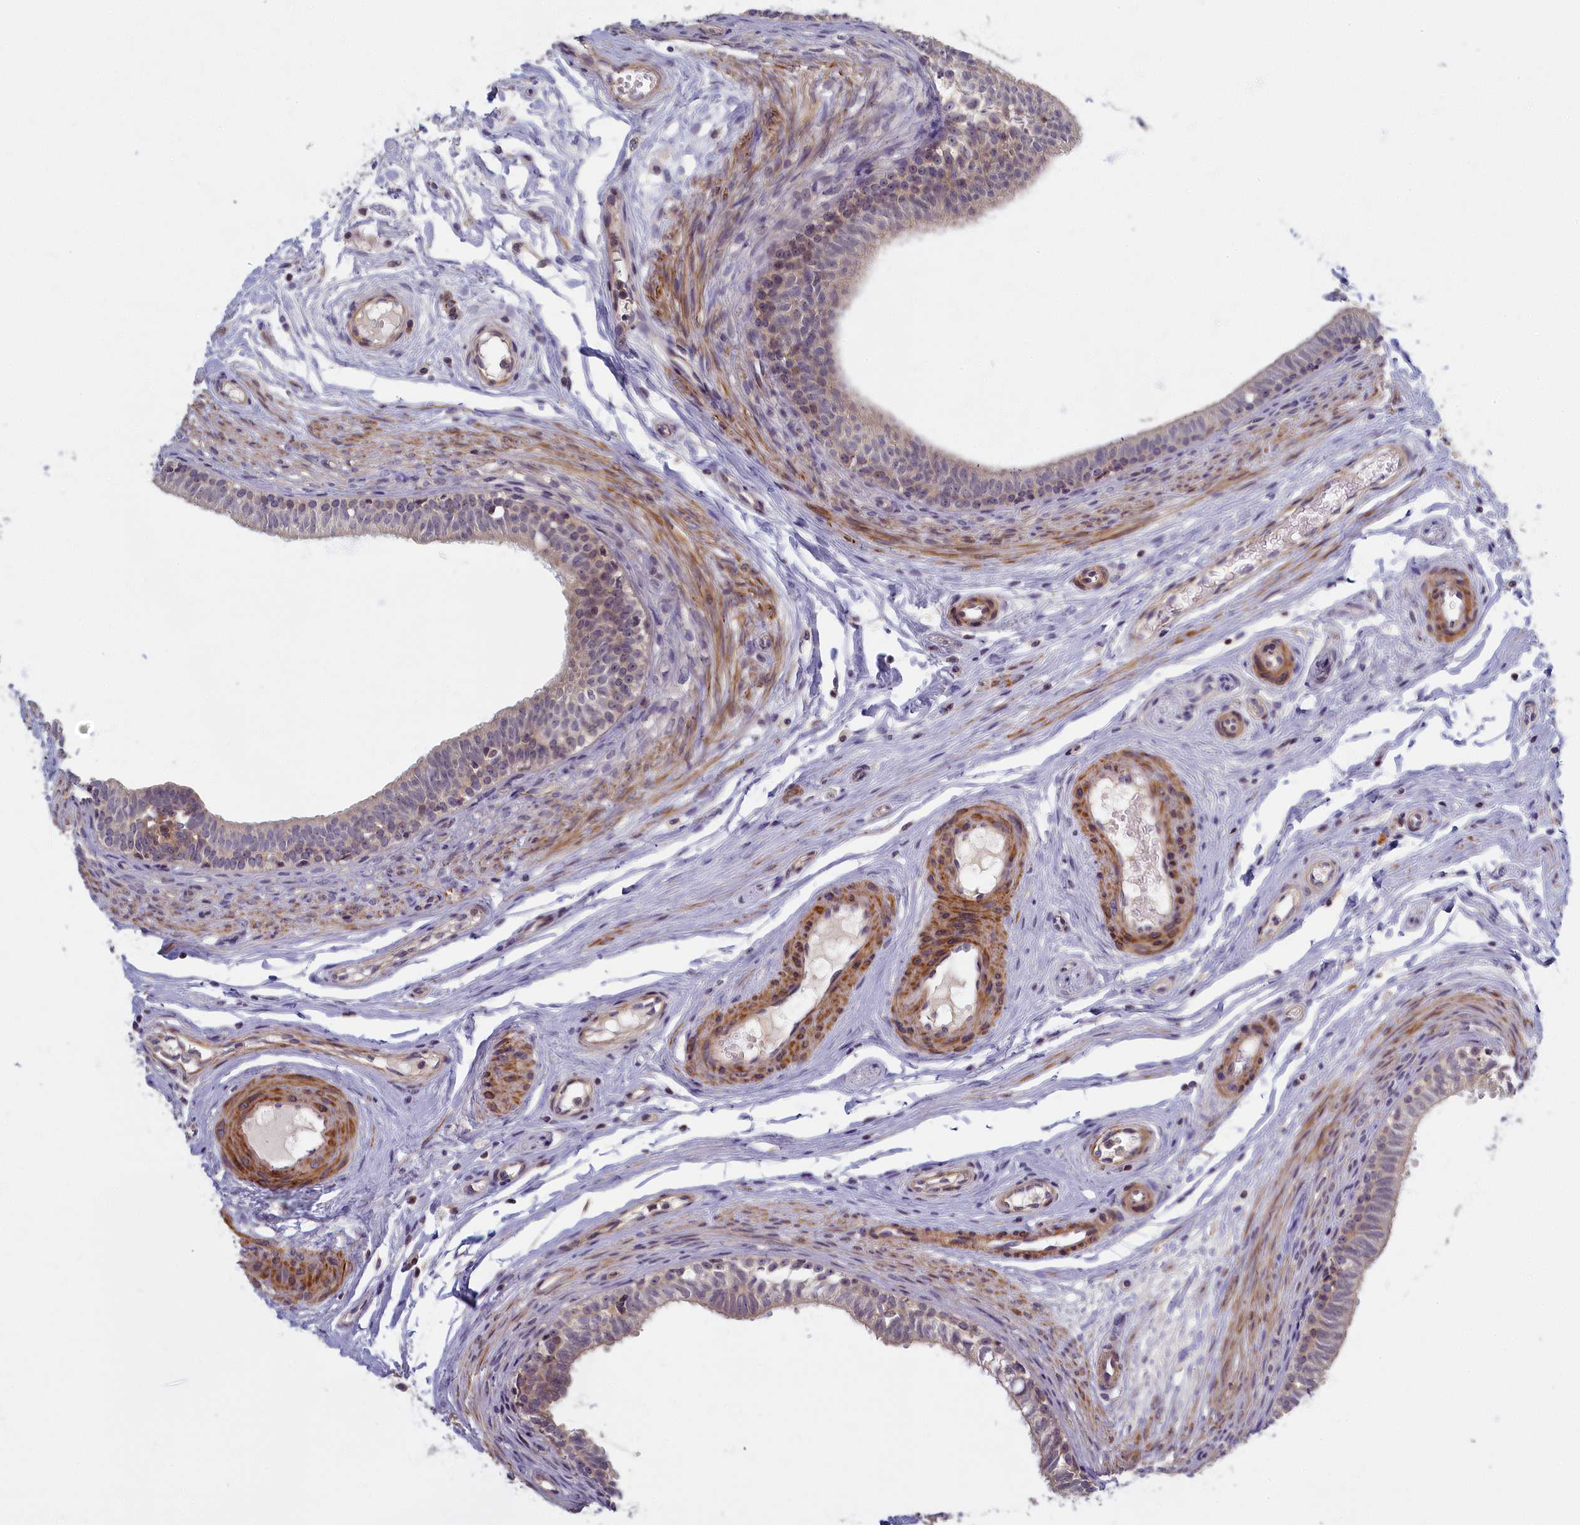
{"staining": {"intensity": "negative", "quantity": "none", "location": "none"}, "tissue": "epididymis", "cell_type": "Glandular cells", "image_type": "normal", "snomed": [{"axis": "morphology", "description": "Normal tissue, NOS"}, {"axis": "topography", "description": "Epididymis, spermatic cord, NOS"}], "caption": "Epididymis stained for a protein using IHC demonstrates no expression glandular cells.", "gene": "TRPM4", "patient": {"sex": "male", "age": 22}}